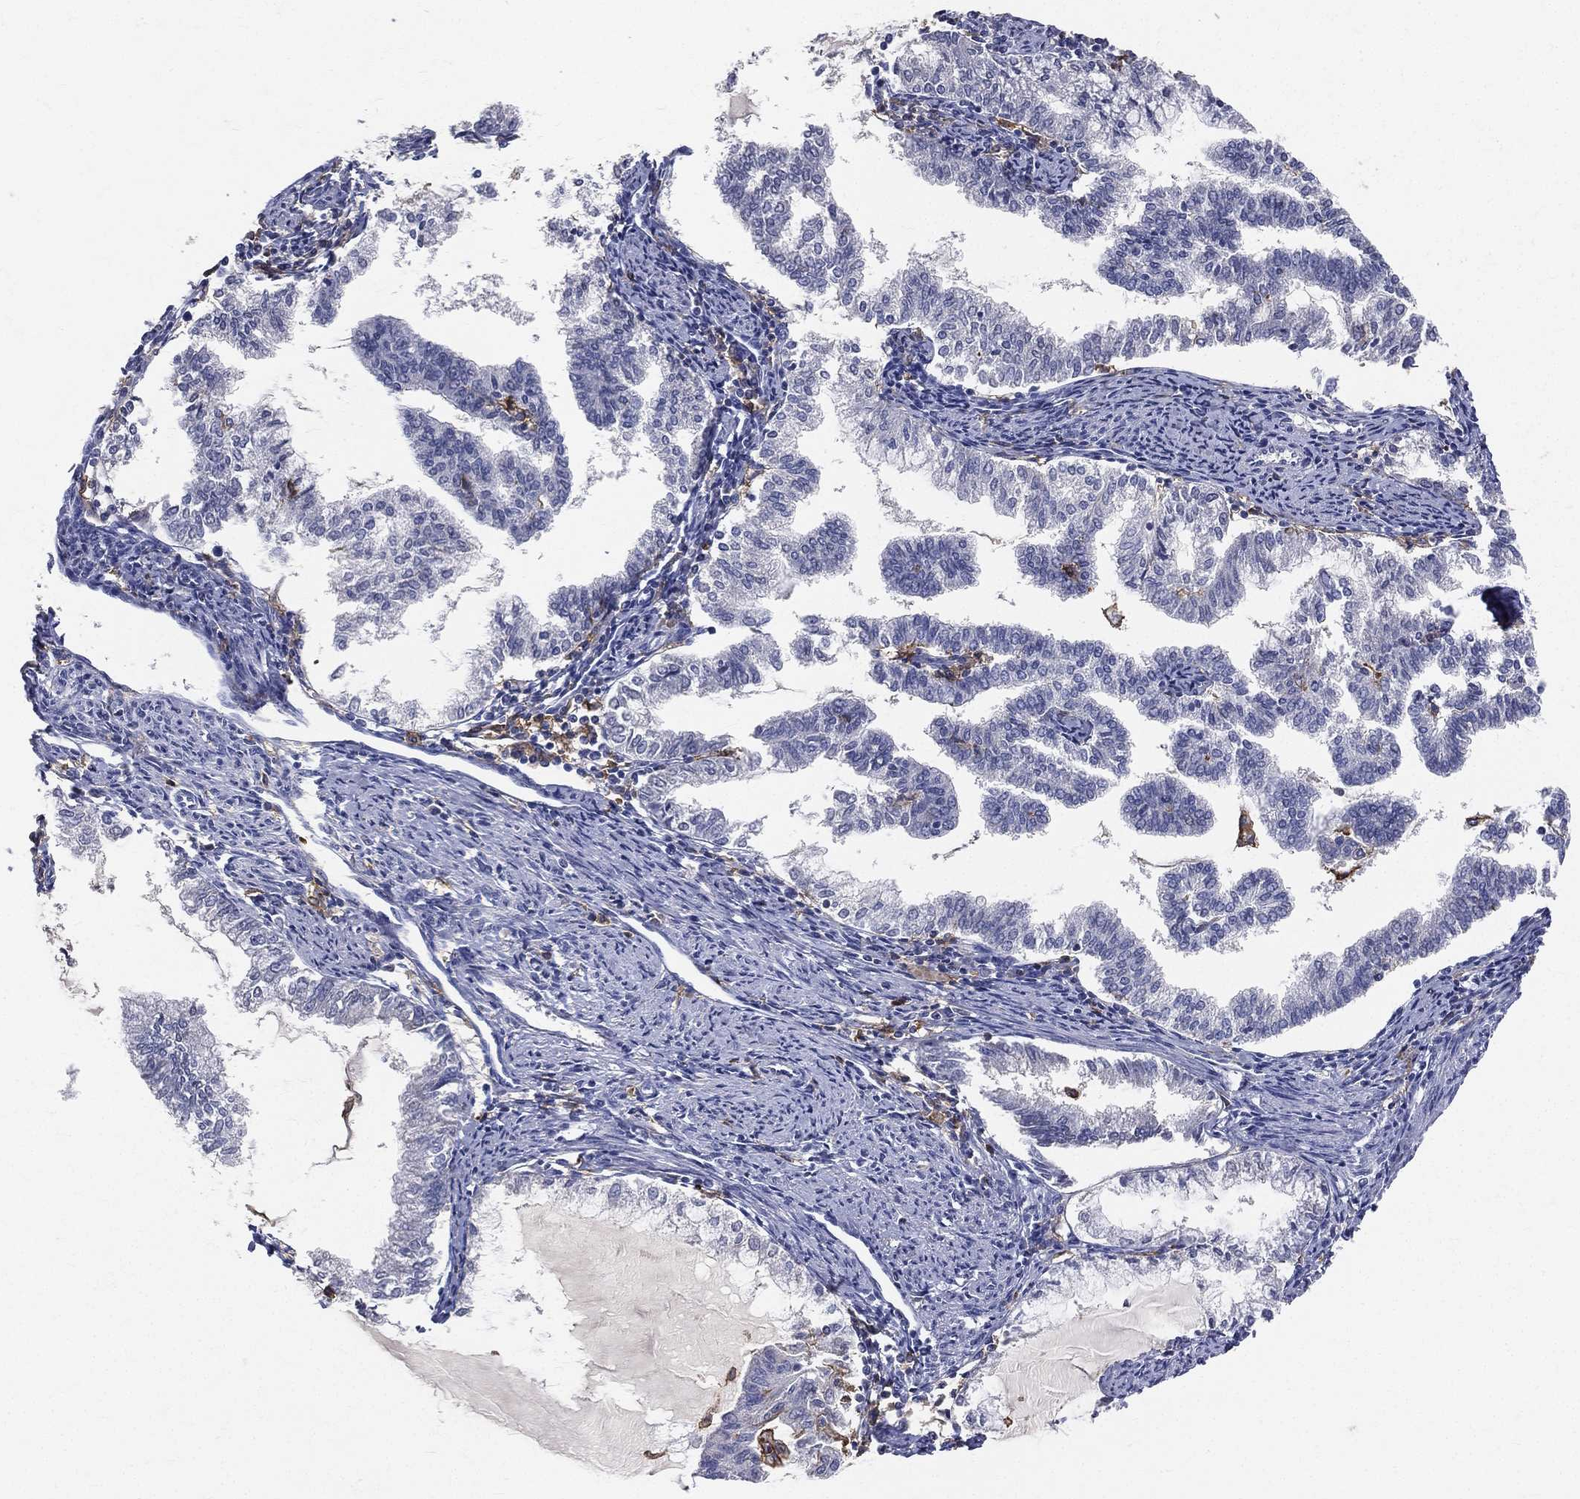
{"staining": {"intensity": "negative", "quantity": "none", "location": "none"}, "tissue": "endometrial cancer", "cell_type": "Tumor cells", "image_type": "cancer", "snomed": [{"axis": "morphology", "description": "Adenocarcinoma, NOS"}, {"axis": "topography", "description": "Endometrium"}], "caption": "Tumor cells show no significant staining in endometrial cancer (adenocarcinoma). (IHC, brightfield microscopy, high magnification).", "gene": "CD33", "patient": {"sex": "female", "age": 79}}